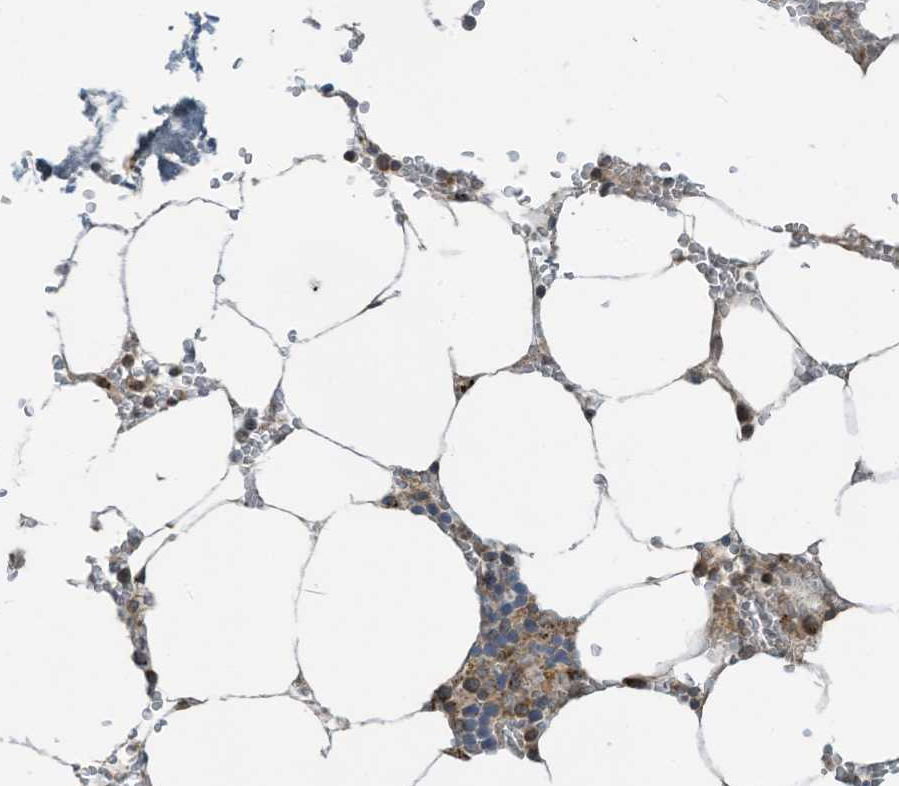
{"staining": {"intensity": "moderate", "quantity": "<25%", "location": "cytoplasmic/membranous"}, "tissue": "bone marrow", "cell_type": "Hematopoietic cells", "image_type": "normal", "snomed": [{"axis": "morphology", "description": "Normal tissue, NOS"}, {"axis": "topography", "description": "Bone marrow"}], "caption": "A brown stain highlights moderate cytoplasmic/membranous staining of a protein in hematopoietic cells of unremarkable bone marrow. (DAB IHC, brown staining for protein, blue staining for nuclei).", "gene": "PARVG", "patient": {"sex": "male", "age": 70}}